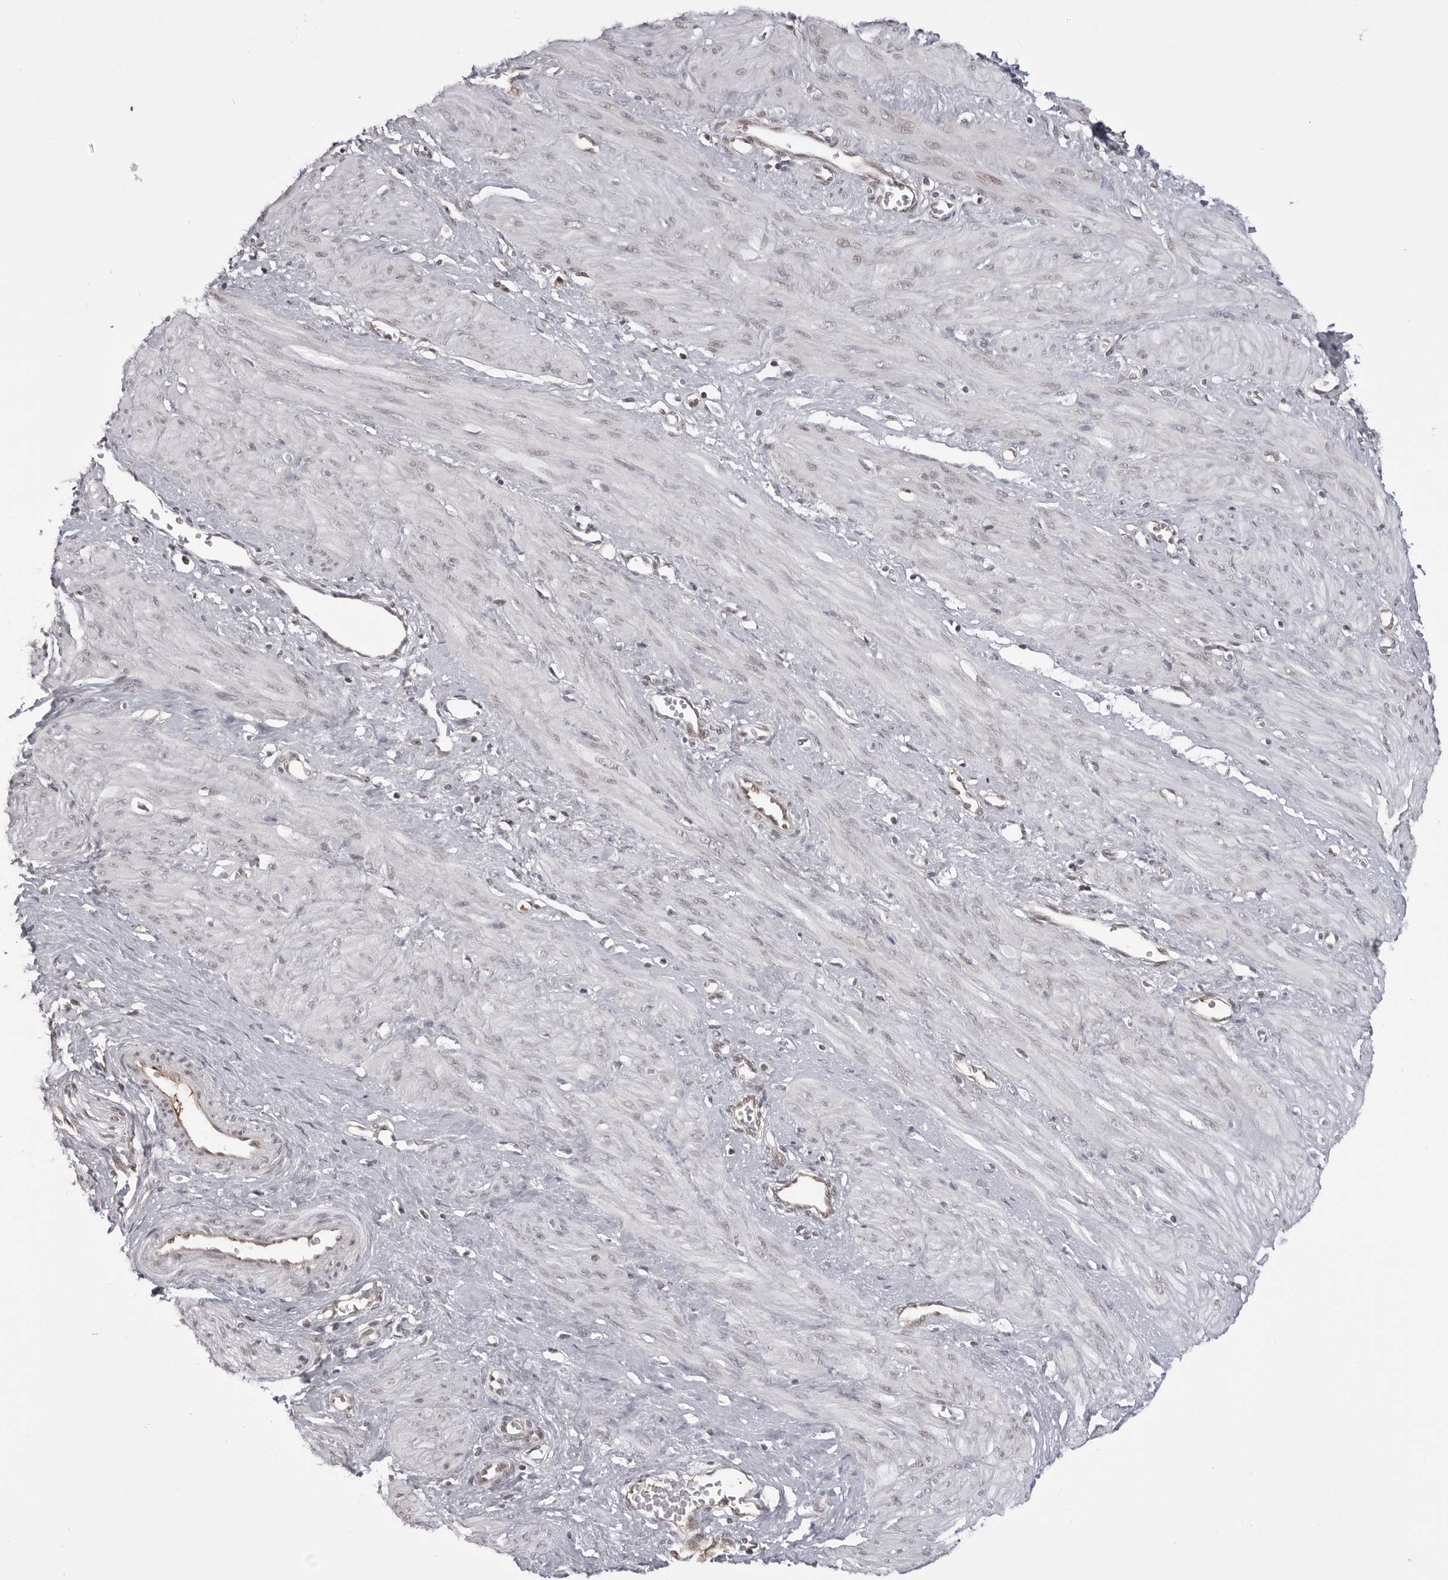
{"staining": {"intensity": "moderate", "quantity": "25%-75%", "location": "nuclear"}, "tissue": "smooth muscle", "cell_type": "Smooth muscle cells", "image_type": "normal", "snomed": [{"axis": "morphology", "description": "Normal tissue, NOS"}, {"axis": "topography", "description": "Endometrium"}], "caption": "Moderate nuclear protein expression is appreciated in about 25%-75% of smooth muscle cells in smooth muscle.", "gene": "PHF3", "patient": {"sex": "female", "age": 33}}